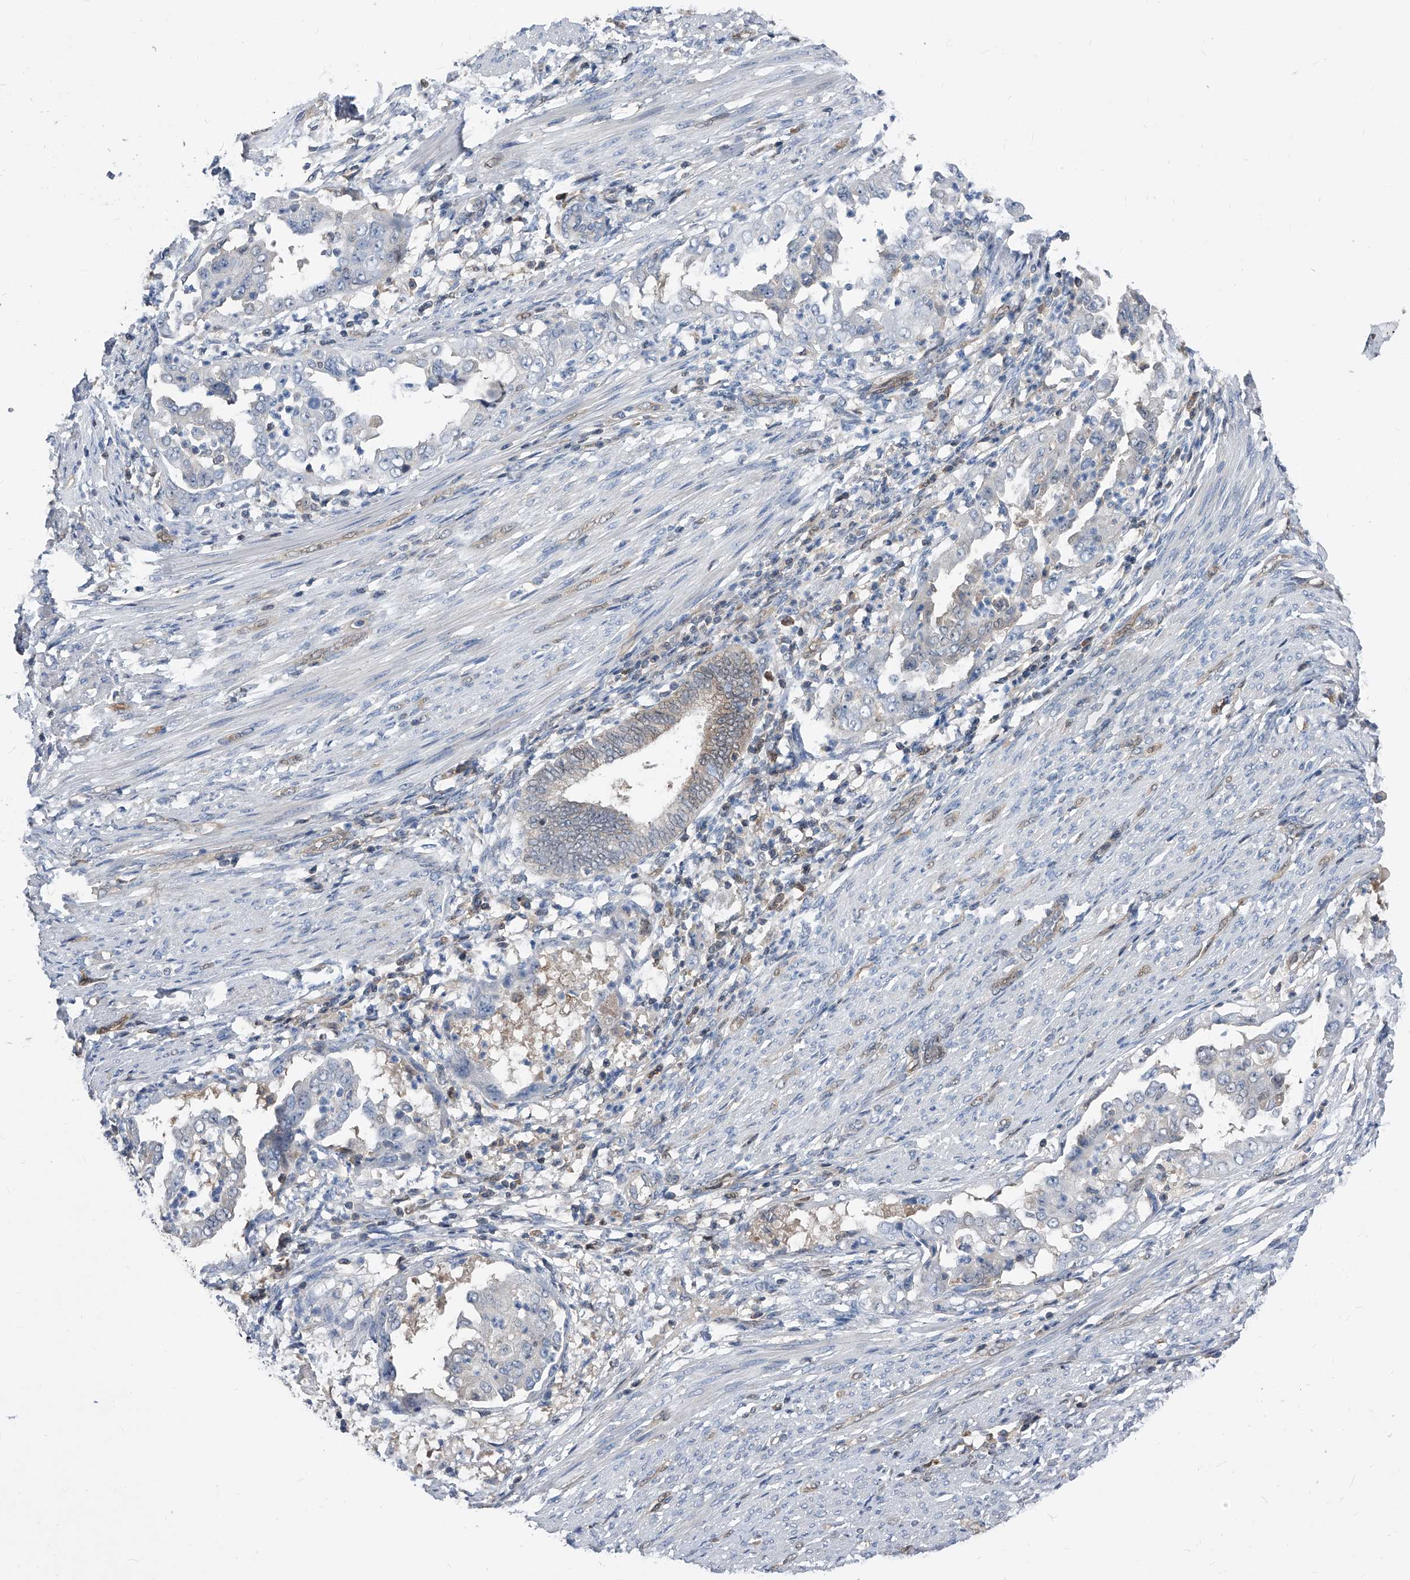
{"staining": {"intensity": "negative", "quantity": "none", "location": "none"}, "tissue": "endometrial cancer", "cell_type": "Tumor cells", "image_type": "cancer", "snomed": [{"axis": "morphology", "description": "Adenocarcinoma, NOS"}, {"axis": "topography", "description": "Endometrium"}], "caption": "Endometrial cancer (adenocarcinoma) was stained to show a protein in brown. There is no significant positivity in tumor cells.", "gene": "MAP2K6", "patient": {"sex": "female", "age": 85}}